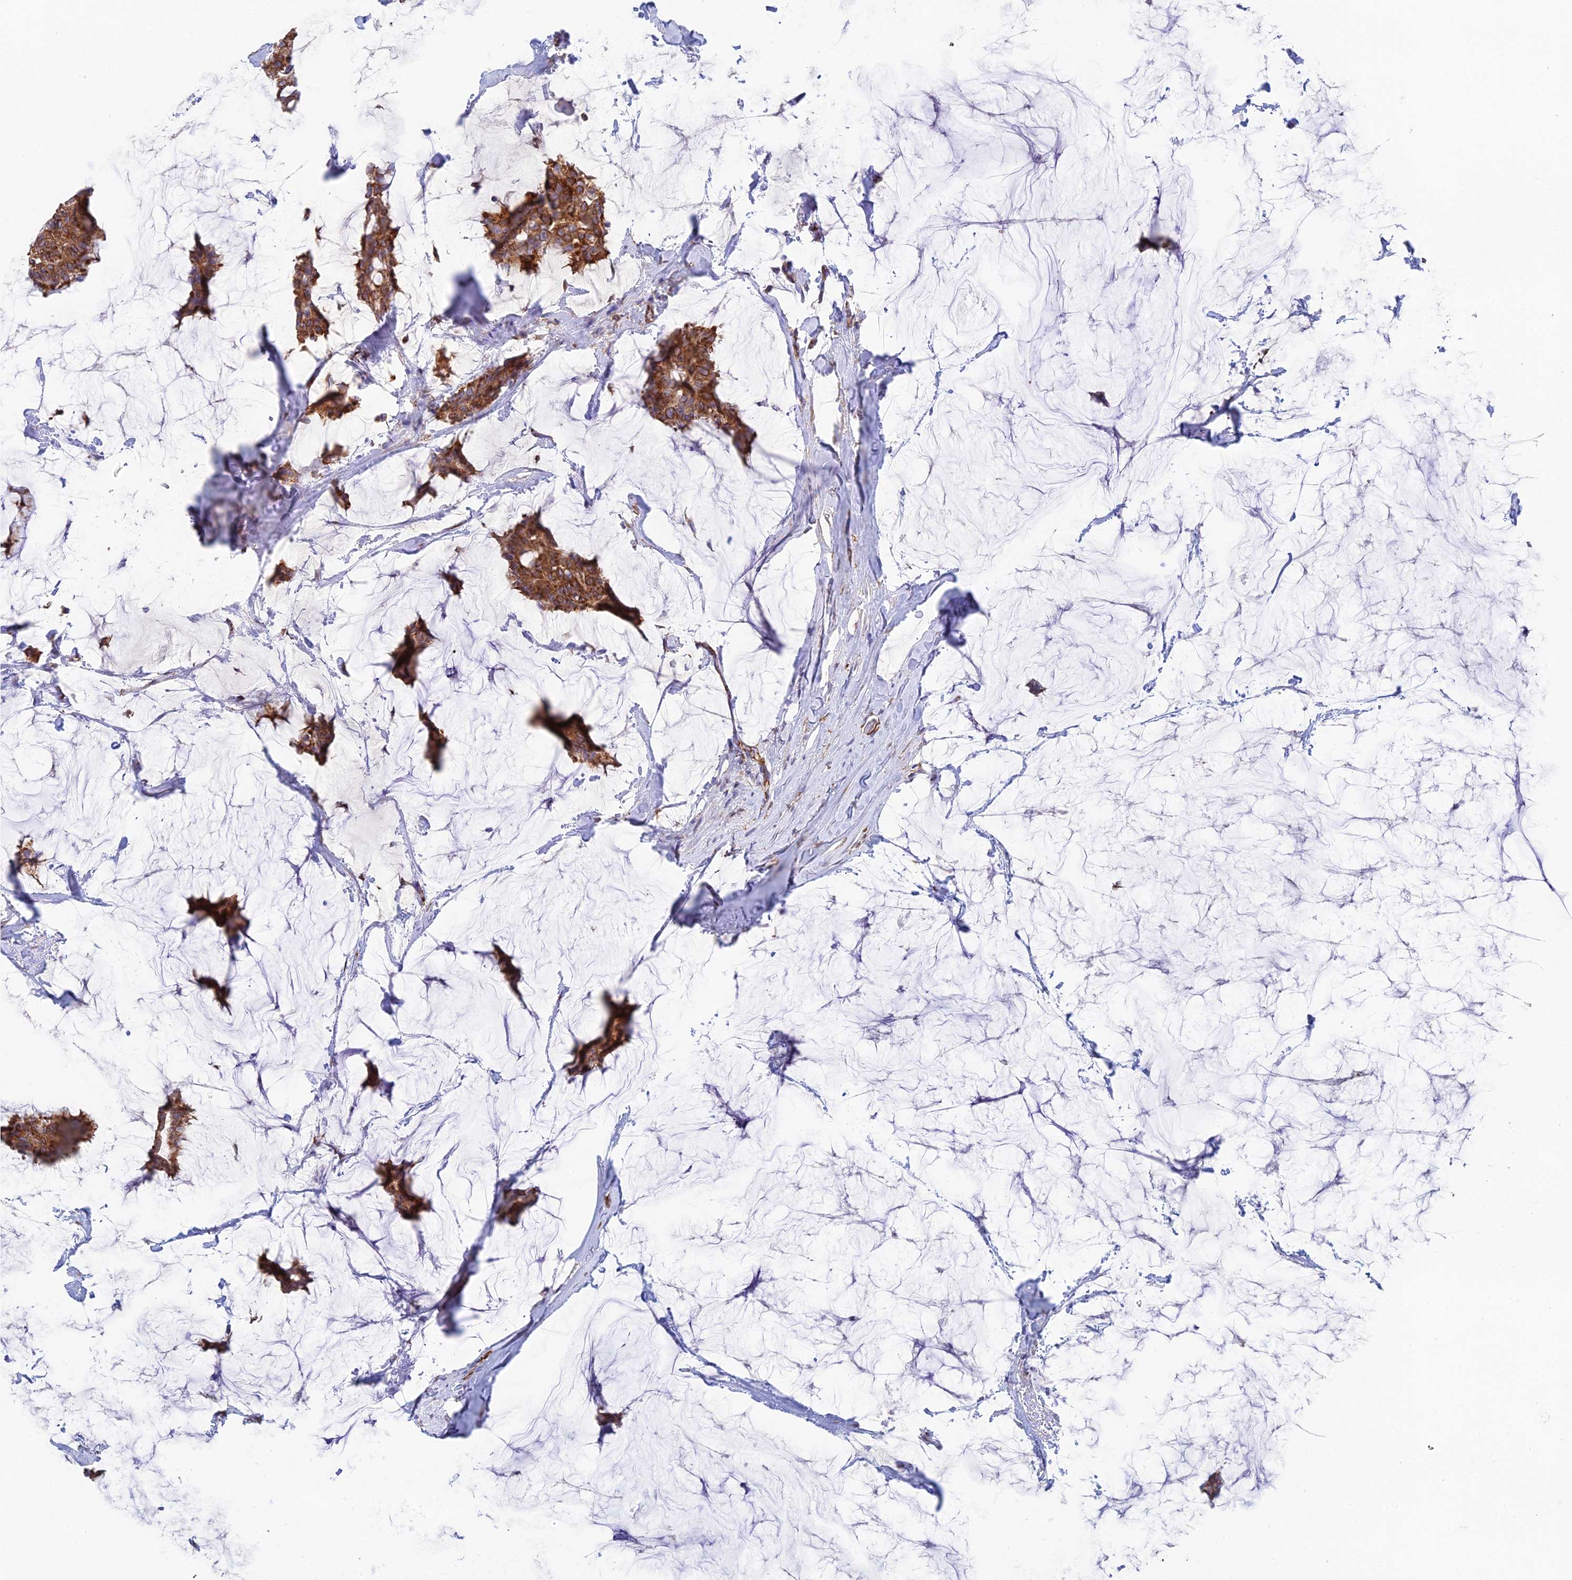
{"staining": {"intensity": "strong", "quantity": ">75%", "location": "cytoplasmic/membranous"}, "tissue": "breast cancer", "cell_type": "Tumor cells", "image_type": "cancer", "snomed": [{"axis": "morphology", "description": "Duct carcinoma"}, {"axis": "topography", "description": "Breast"}], "caption": "A photomicrograph of infiltrating ductal carcinoma (breast) stained for a protein shows strong cytoplasmic/membranous brown staining in tumor cells.", "gene": "CCDC69", "patient": {"sex": "female", "age": 93}}